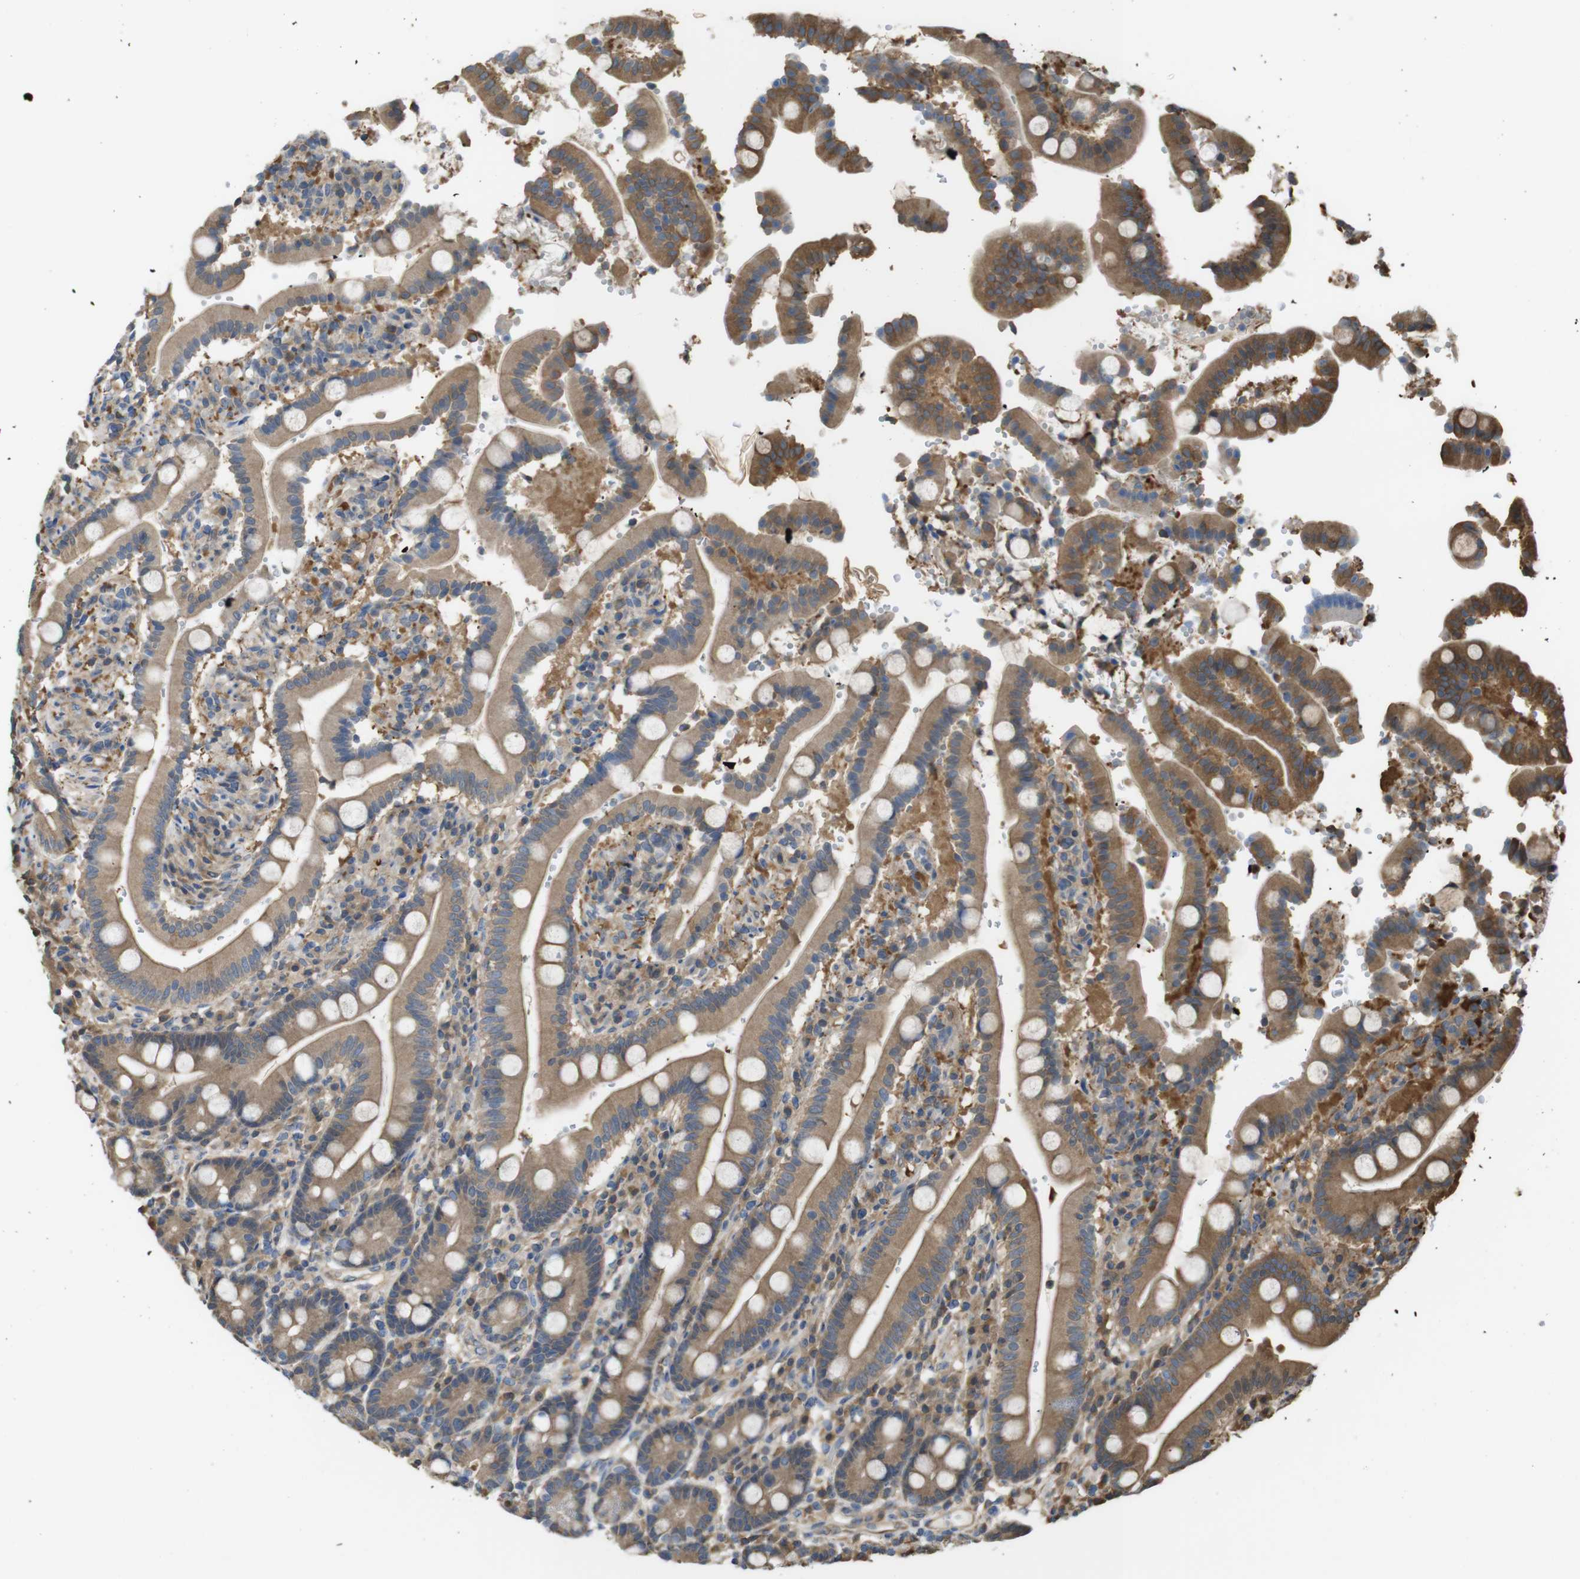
{"staining": {"intensity": "moderate", "quantity": ">75%", "location": "cytoplasmic/membranous"}, "tissue": "duodenum", "cell_type": "Glandular cells", "image_type": "normal", "snomed": [{"axis": "morphology", "description": "Normal tissue, NOS"}, {"axis": "topography", "description": "Small intestine, NOS"}], "caption": "Immunohistochemistry (IHC) histopathology image of unremarkable duodenum stained for a protein (brown), which exhibits medium levels of moderate cytoplasmic/membranous positivity in approximately >75% of glandular cells.", "gene": "ARHGDIA", "patient": {"sex": "female", "age": 71}}